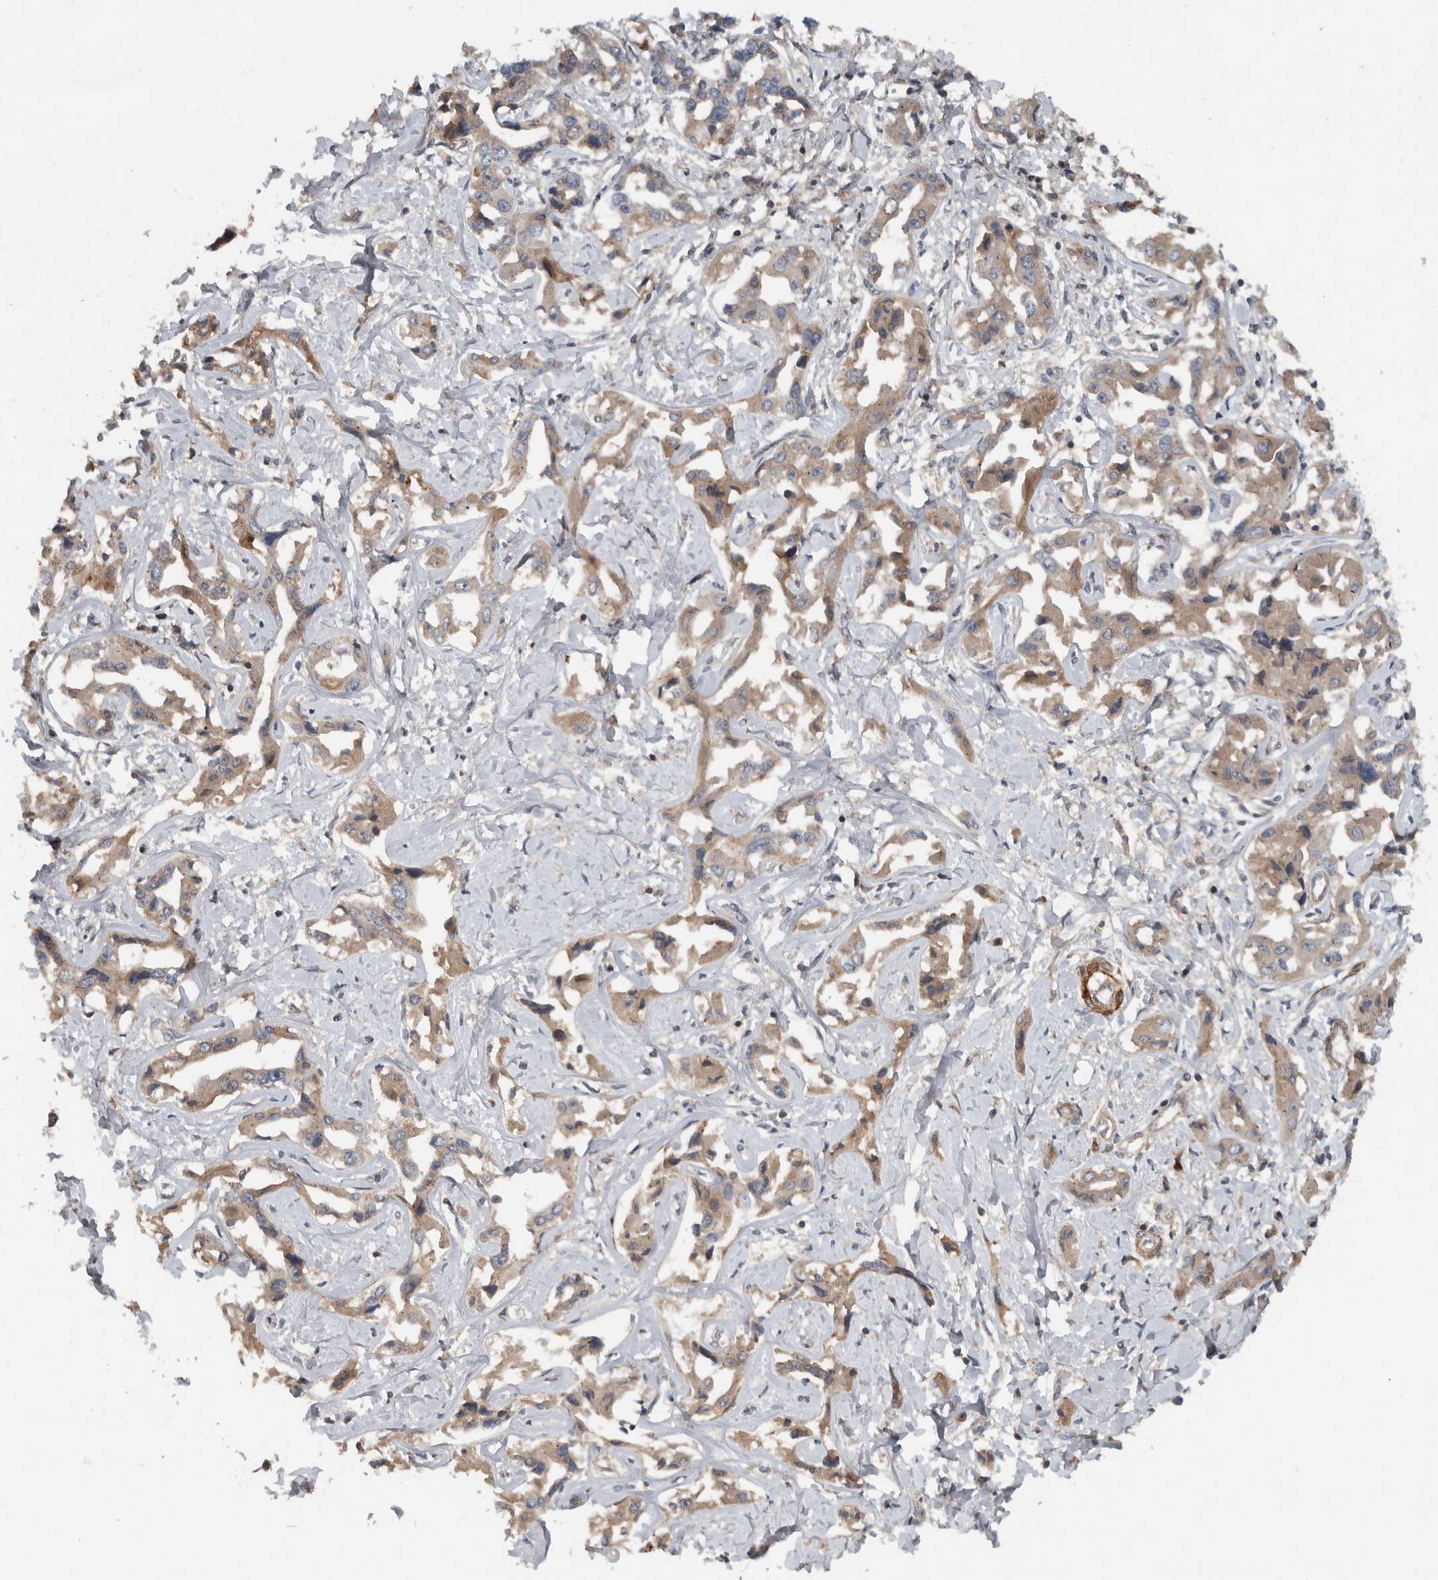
{"staining": {"intensity": "moderate", "quantity": ">75%", "location": "cytoplasmic/membranous"}, "tissue": "liver cancer", "cell_type": "Tumor cells", "image_type": "cancer", "snomed": [{"axis": "morphology", "description": "Cholangiocarcinoma"}, {"axis": "topography", "description": "Liver"}], "caption": "A micrograph showing moderate cytoplasmic/membranous positivity in approximately >75% of tumor cells in liver cholangiocarcinoma, as visualized by brown immunohistochemical staining.", "gene": "LBHD1", "patient": {"sex": "male", "age": 59}}